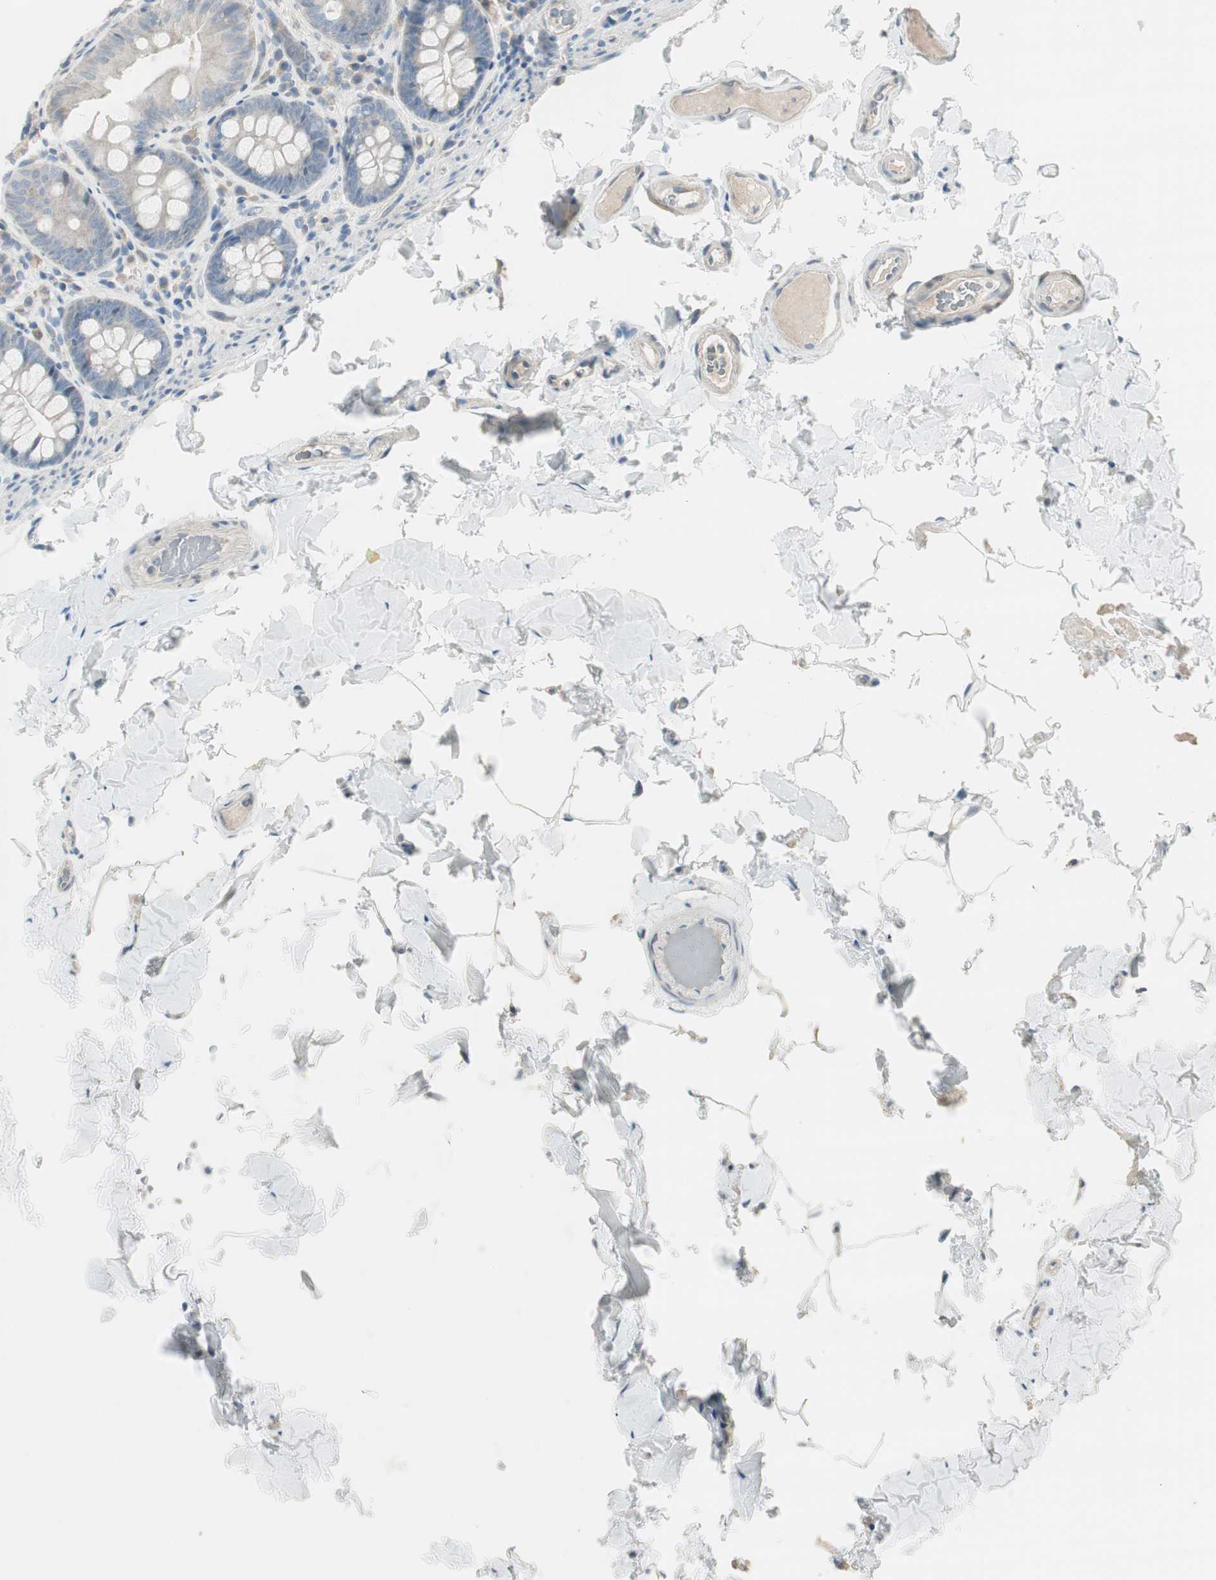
{"staining": {"intensity": "negative", "quantity": "none", "location": "none"}, "tissue": "colon", "cell_type": "Endothelial cells", "image_type": "normal", "snomed": [{"axis": "morphology", "description": "Normal tissue, NOS"}, {"axis": "topography", "description": "Colon"}], "caption": "Endothelial cells are negative for brown protein staining in normal colon. Nuclei are stained in blue.", "gene": "EVA1A", "patient": {"sex": "female", "age": 61}}